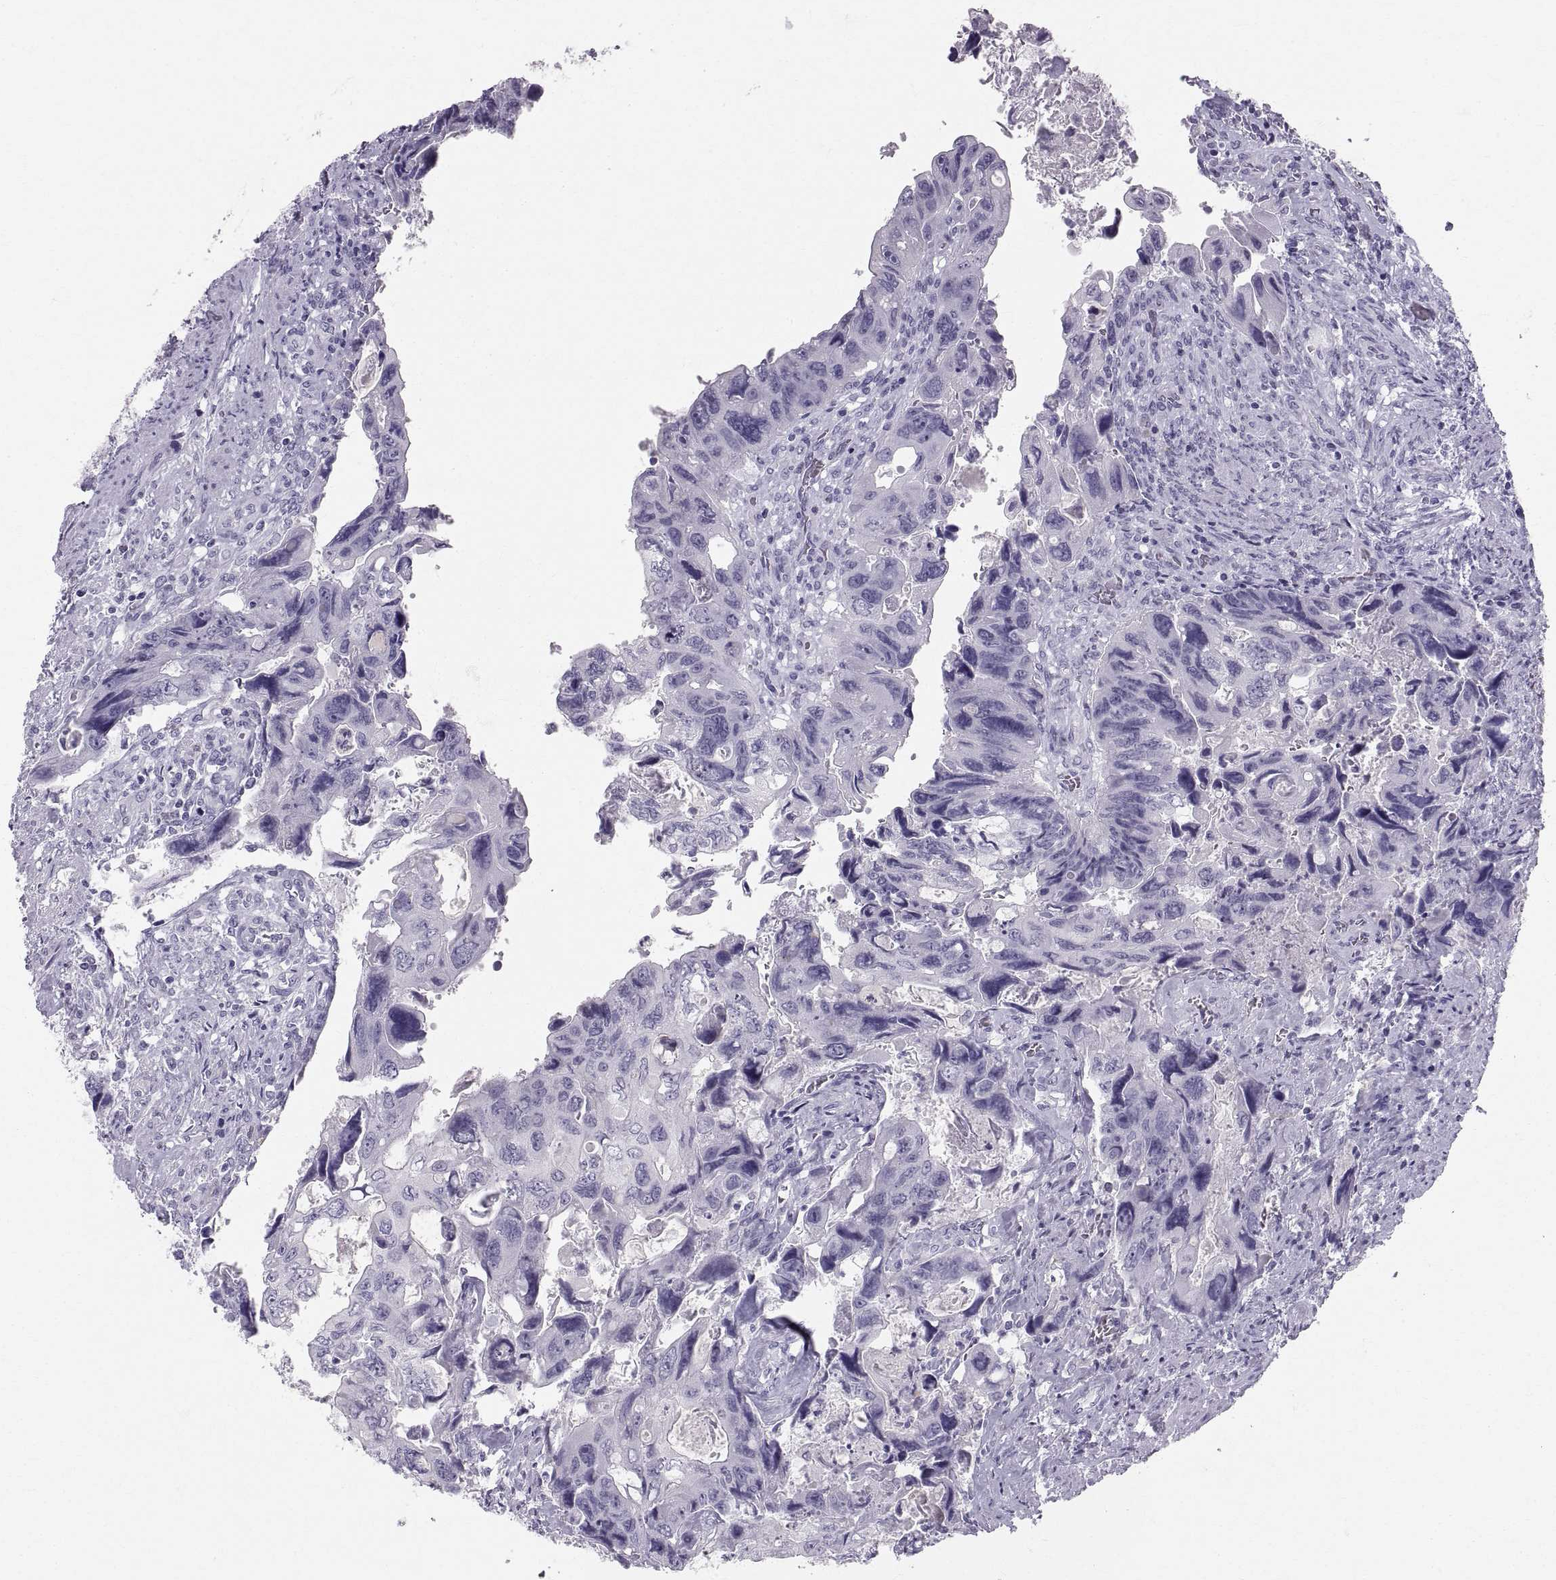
{"staining": {"intensity": "negative", "quantity": "none", "location": "none"}, "tissue": "colorectal cancer", "cell_type": "Tumor cells", "image_type": "cancer", "snomed": [{"axis": "morphology", "description": "Adenocarcinoma, NOS"}, {"axis": "topography", "description": "Rectum"}], "caption": "Immunohistochemical staining of colorectal cancer (adenocarcinoma) demonstrates no significant positivity in tumor cells.", "gene": "SLC22A6", "patient": {"sex": "male", "age": 62}}